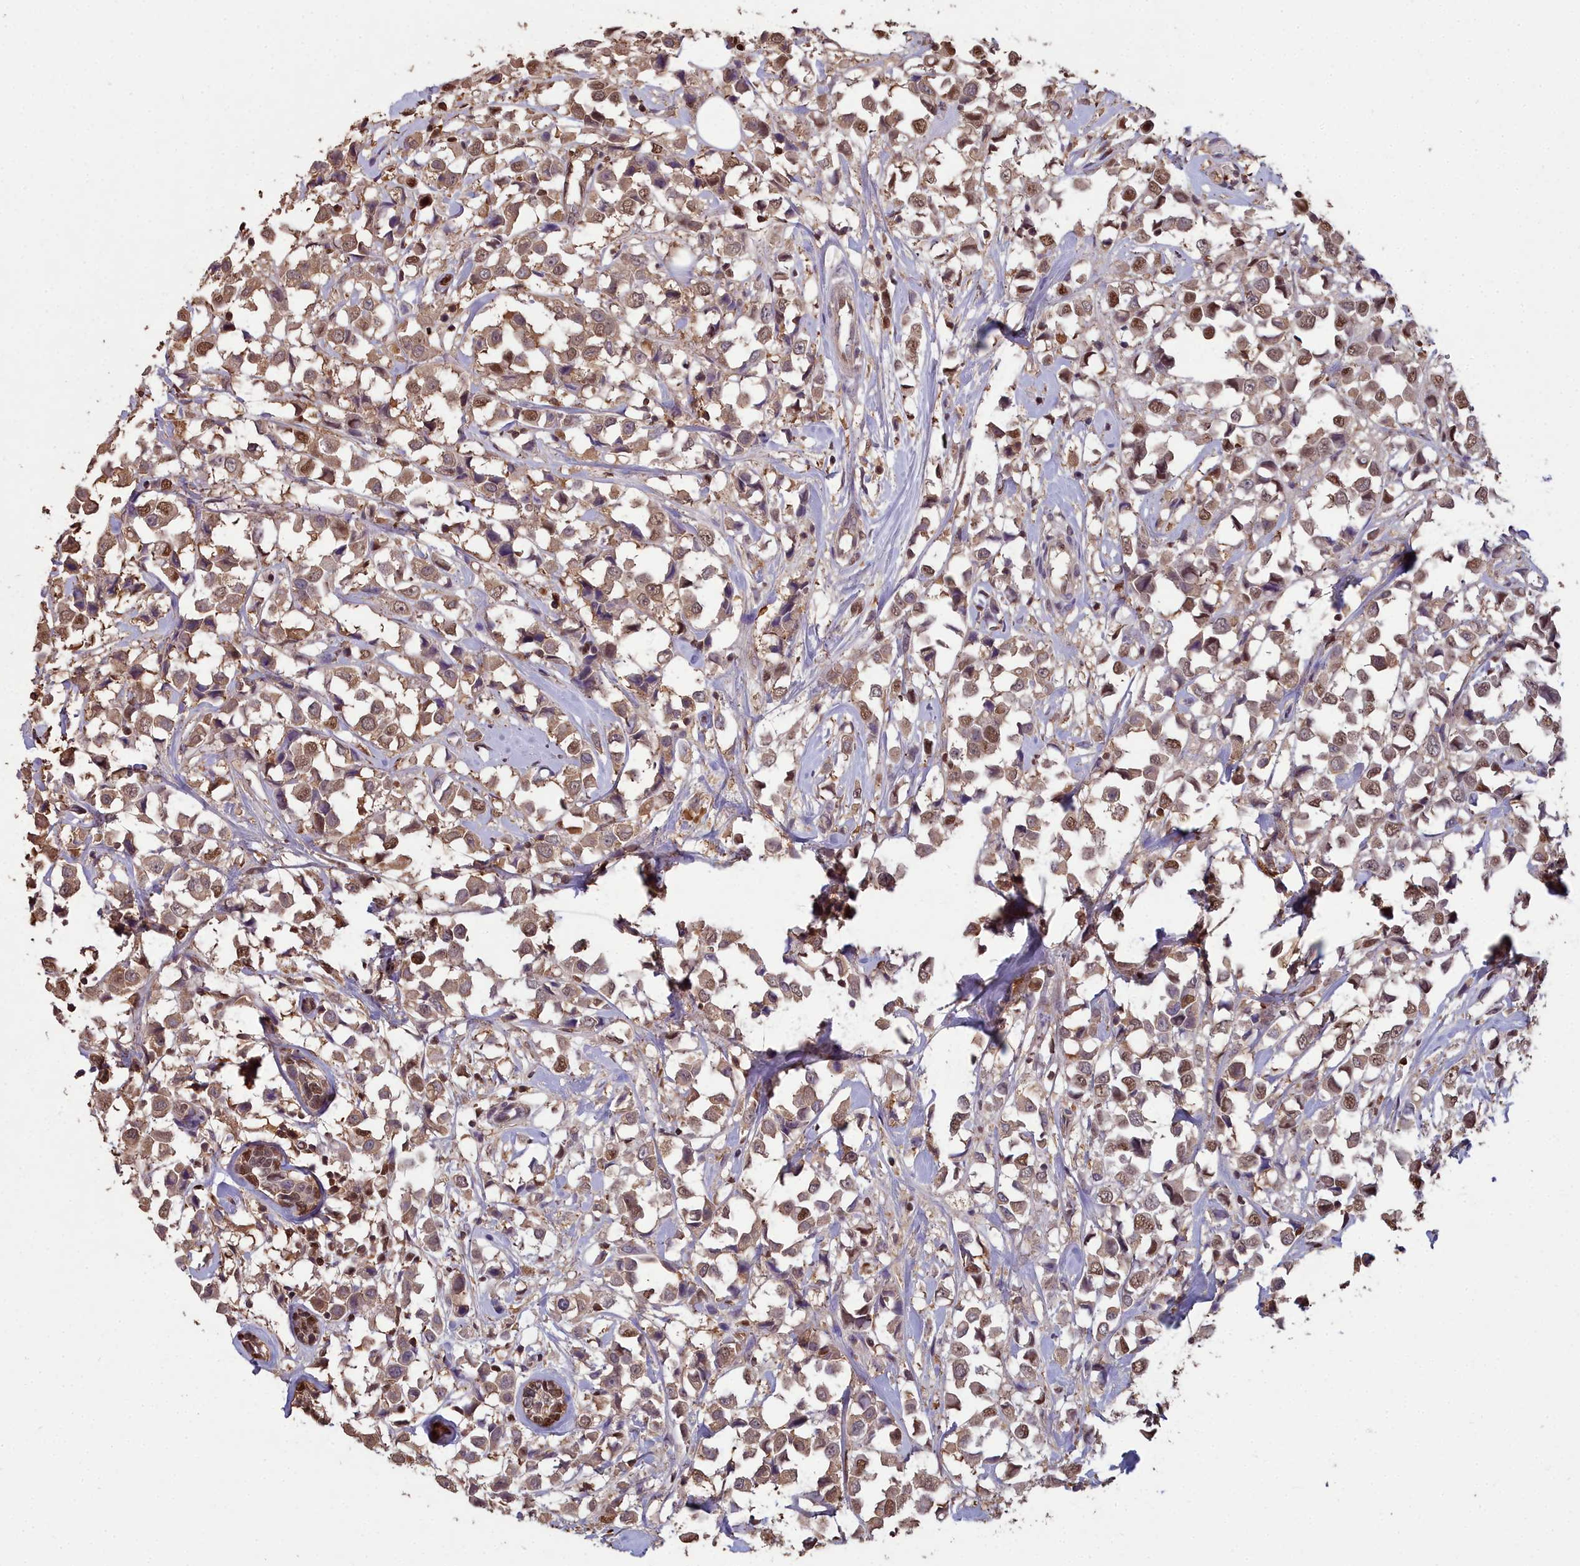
{"staining": {"intensity": "moderate", "quantity": ">75%", "location": "cytoplasmic/membranous,nuclear"}, "tissue": "breast cancer", "cell_type": "Tumor cells", "image_type": "cancer", "snomed": [{"axis": "morphology", "description": "Duct carcinoma"}, {"axis": "topography", "description": "Breast"}], "caption": "Breast invasive ductal carcinoma was stained to show a protein in brown. There is medium levels of moderate cytoplasmic/membranous and nuclear expression in about >75% of tumor cells.", "gene": "GAPDH", "patient": {"sex": "female", "age": 61}}